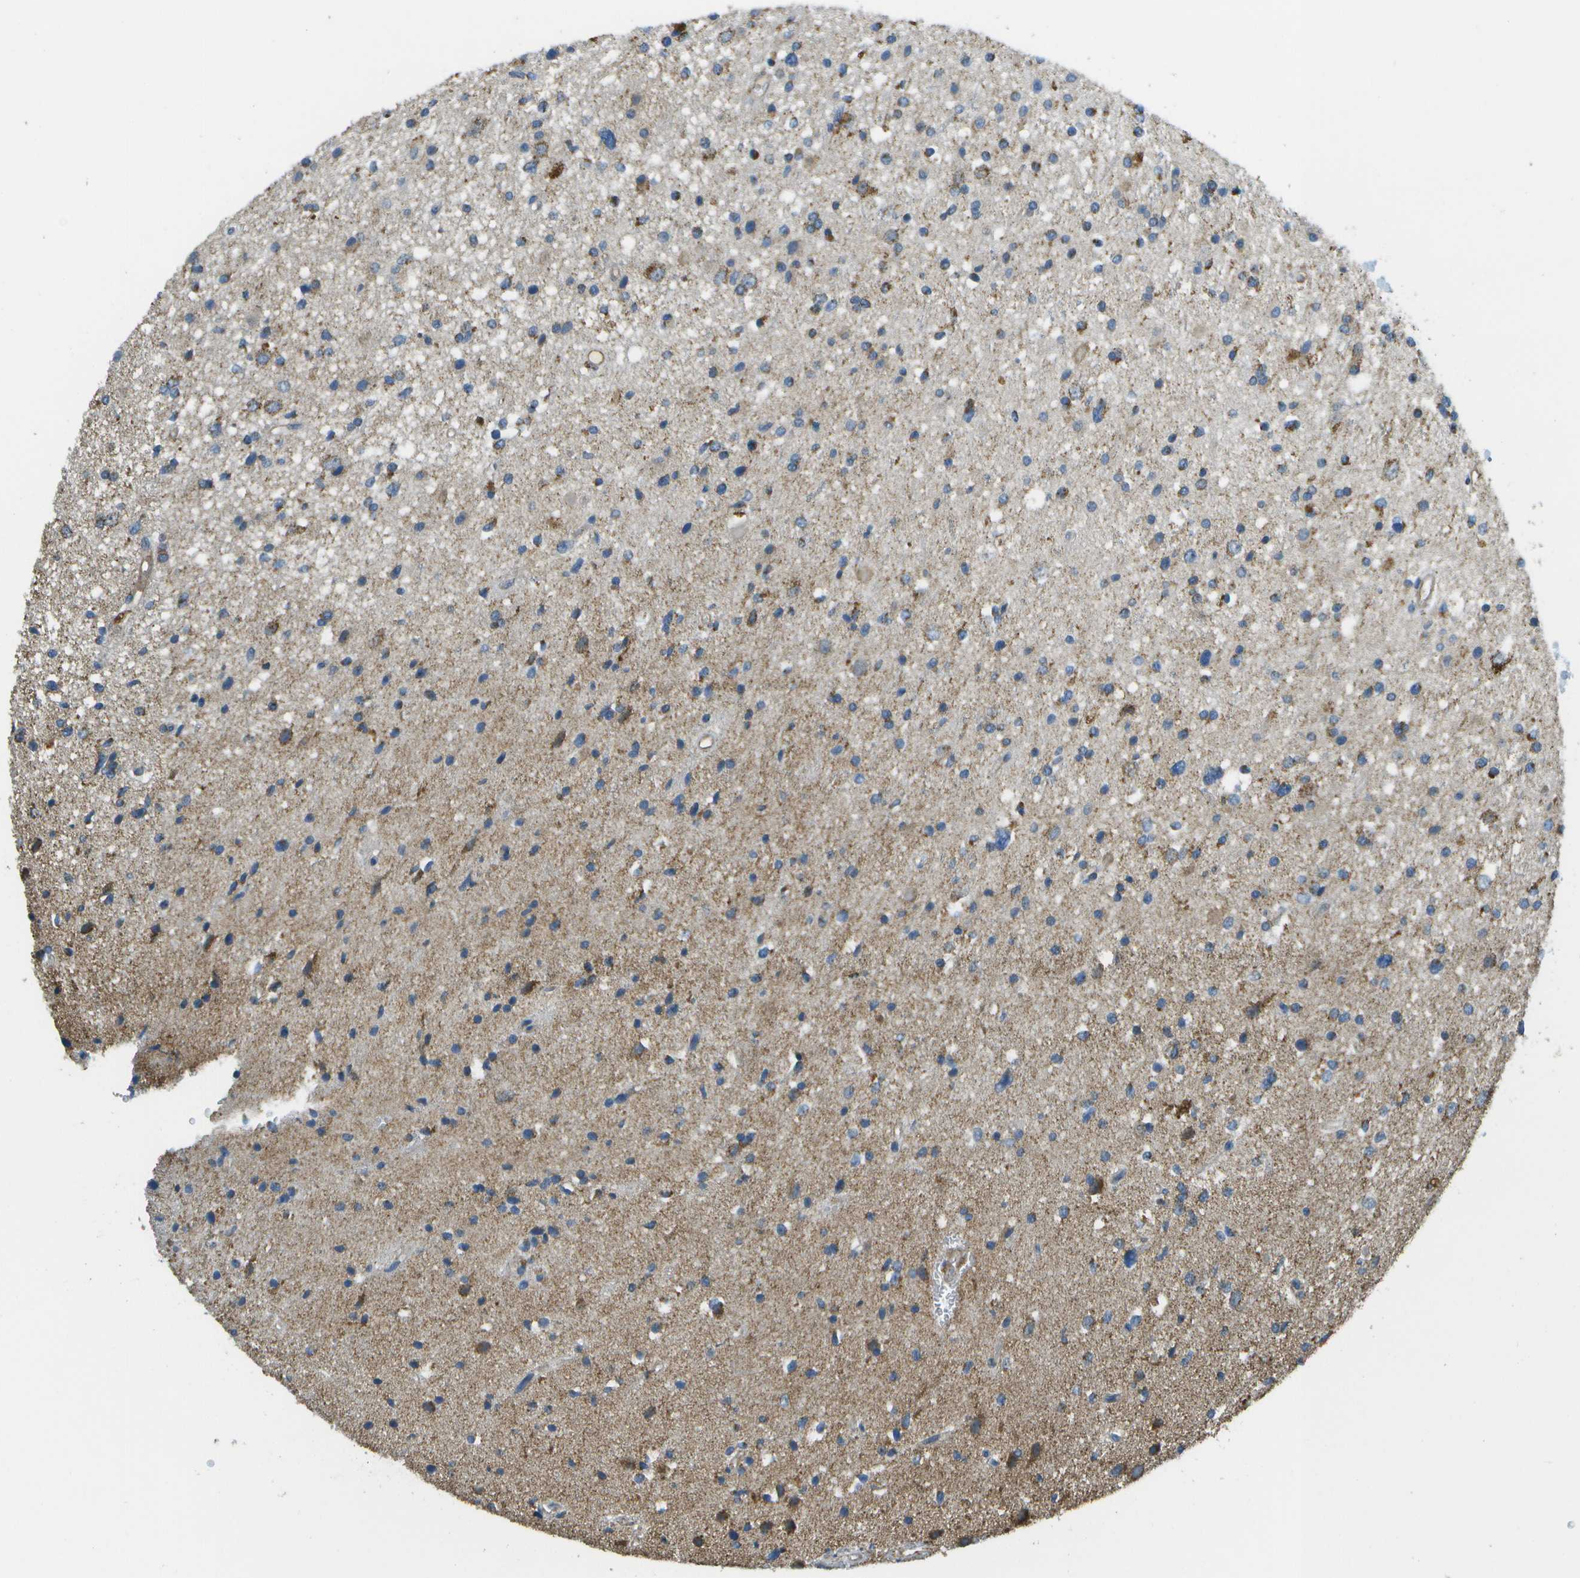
{"staining": {"intensity": "moderate", "quantity": "<25%", "location": "cytoplasmic/membranous"}, "tissue": "glioma", "cell_type": "Tumor cells", "image_type": "cancer", "snomed": [{"axis": "morphology", "description": "Glioma, malignant, High grade"}, {"axis": "topography", "description": "Brain"}], "caption": "High-power microscopy captured an immunohistochemistry (IHC) micrograph of glioma, revealing moderate cytoplasmic/membranous expression in about <25% of tumor cells.", "gene": "NRK", "patient": {"sex": "male", "age": 33}}